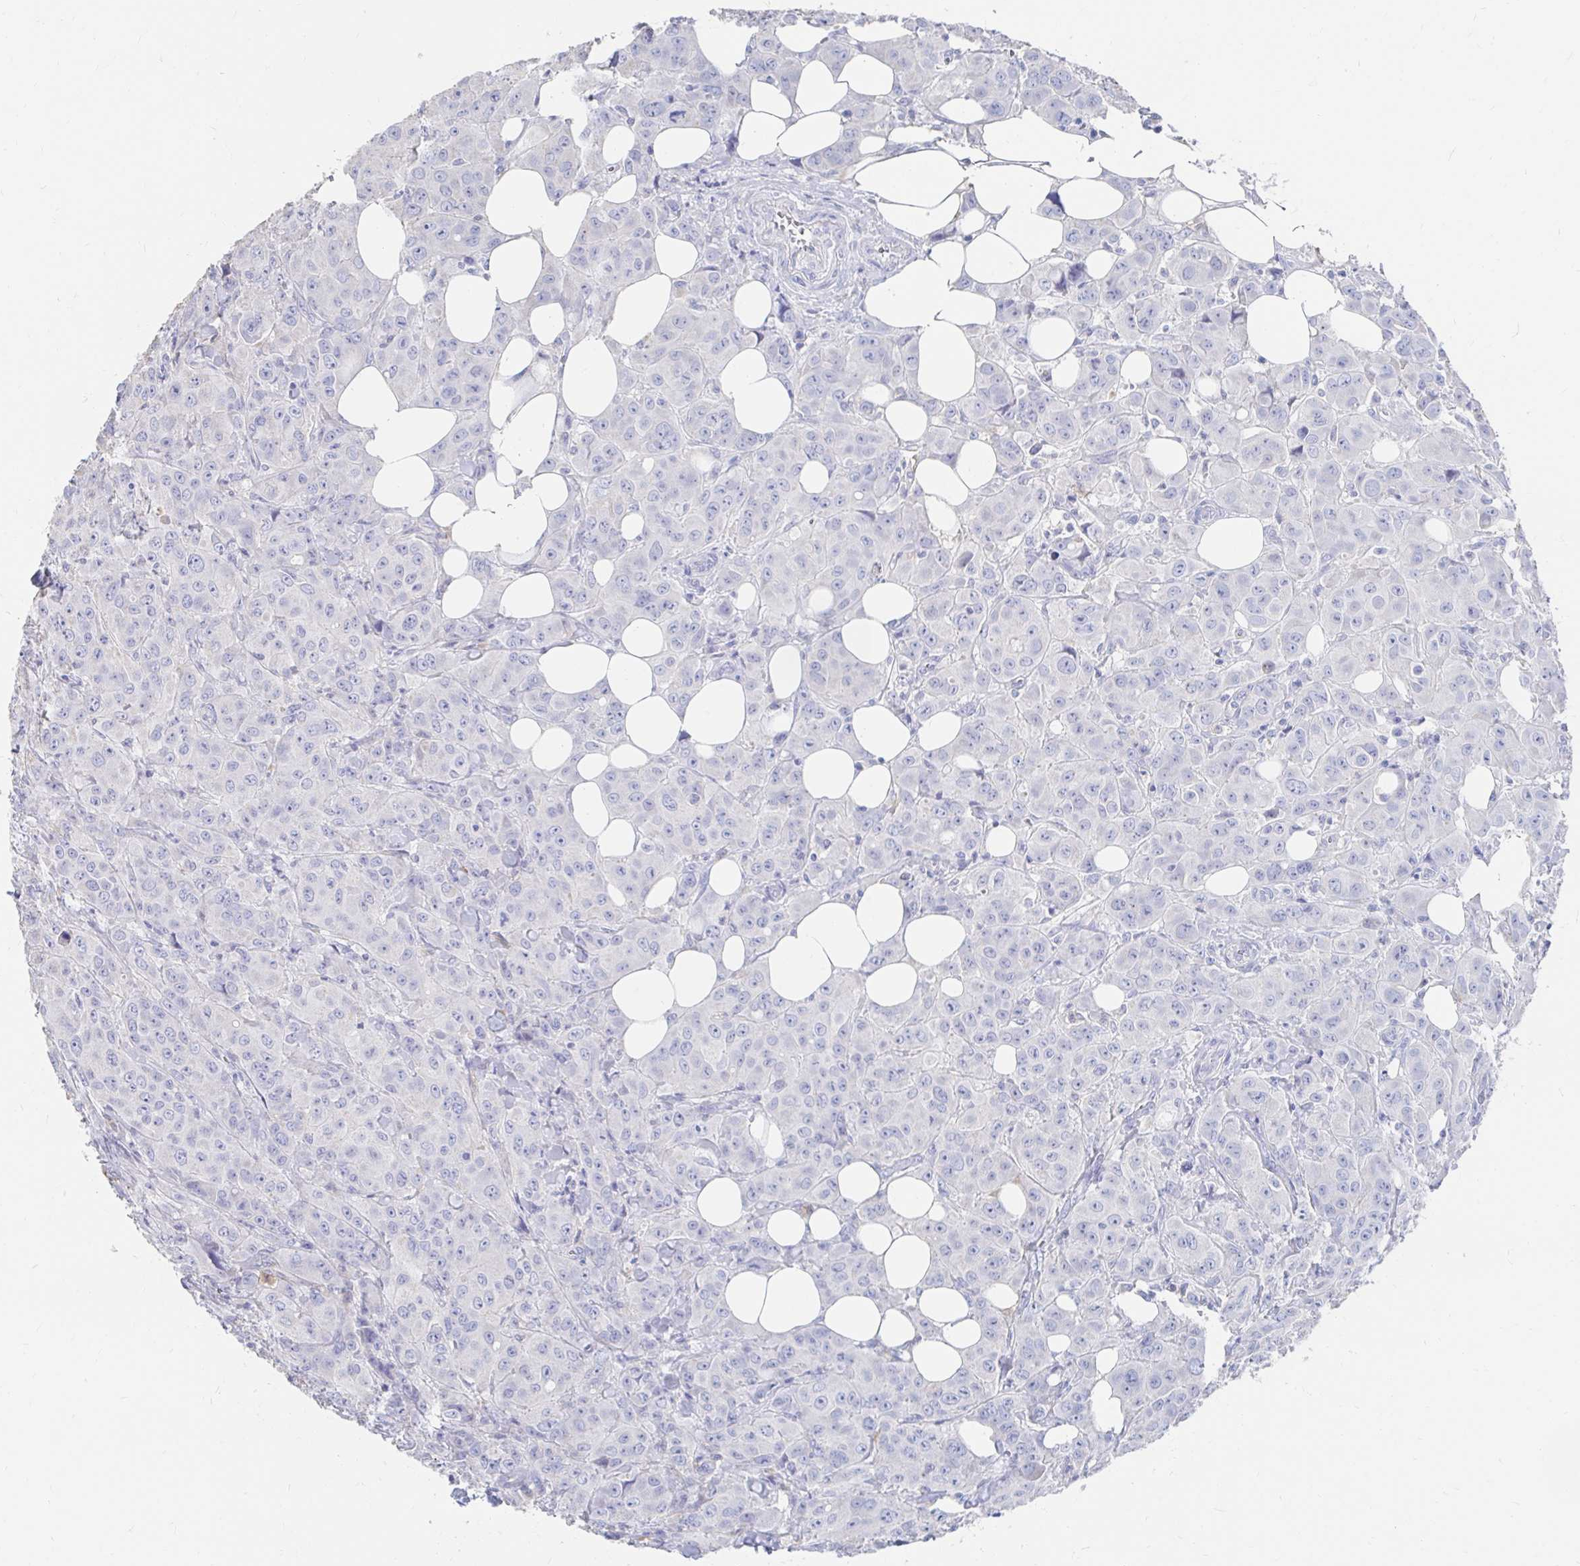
{"staining": {"intensity": "negative", "quantity": "none", "location": "none"}, "tissue": "breast cancer", "cell_type": "Tumor cells", "image_type": "cancer", "snomed": [{"axis": "morphology", "description": "Normal tissue, NOS"}, {"axis": "morphology", "description": "Duct carcinoma"}, {"axis": "topography", "description": "Breast"}], "caption": "Photomicrograph shows no protein staining in tumor cells of breast infiltrating ductal carcinoma tissue.", "gene": "LAMC3", "patient": {"sex": "female", "age": 43}}